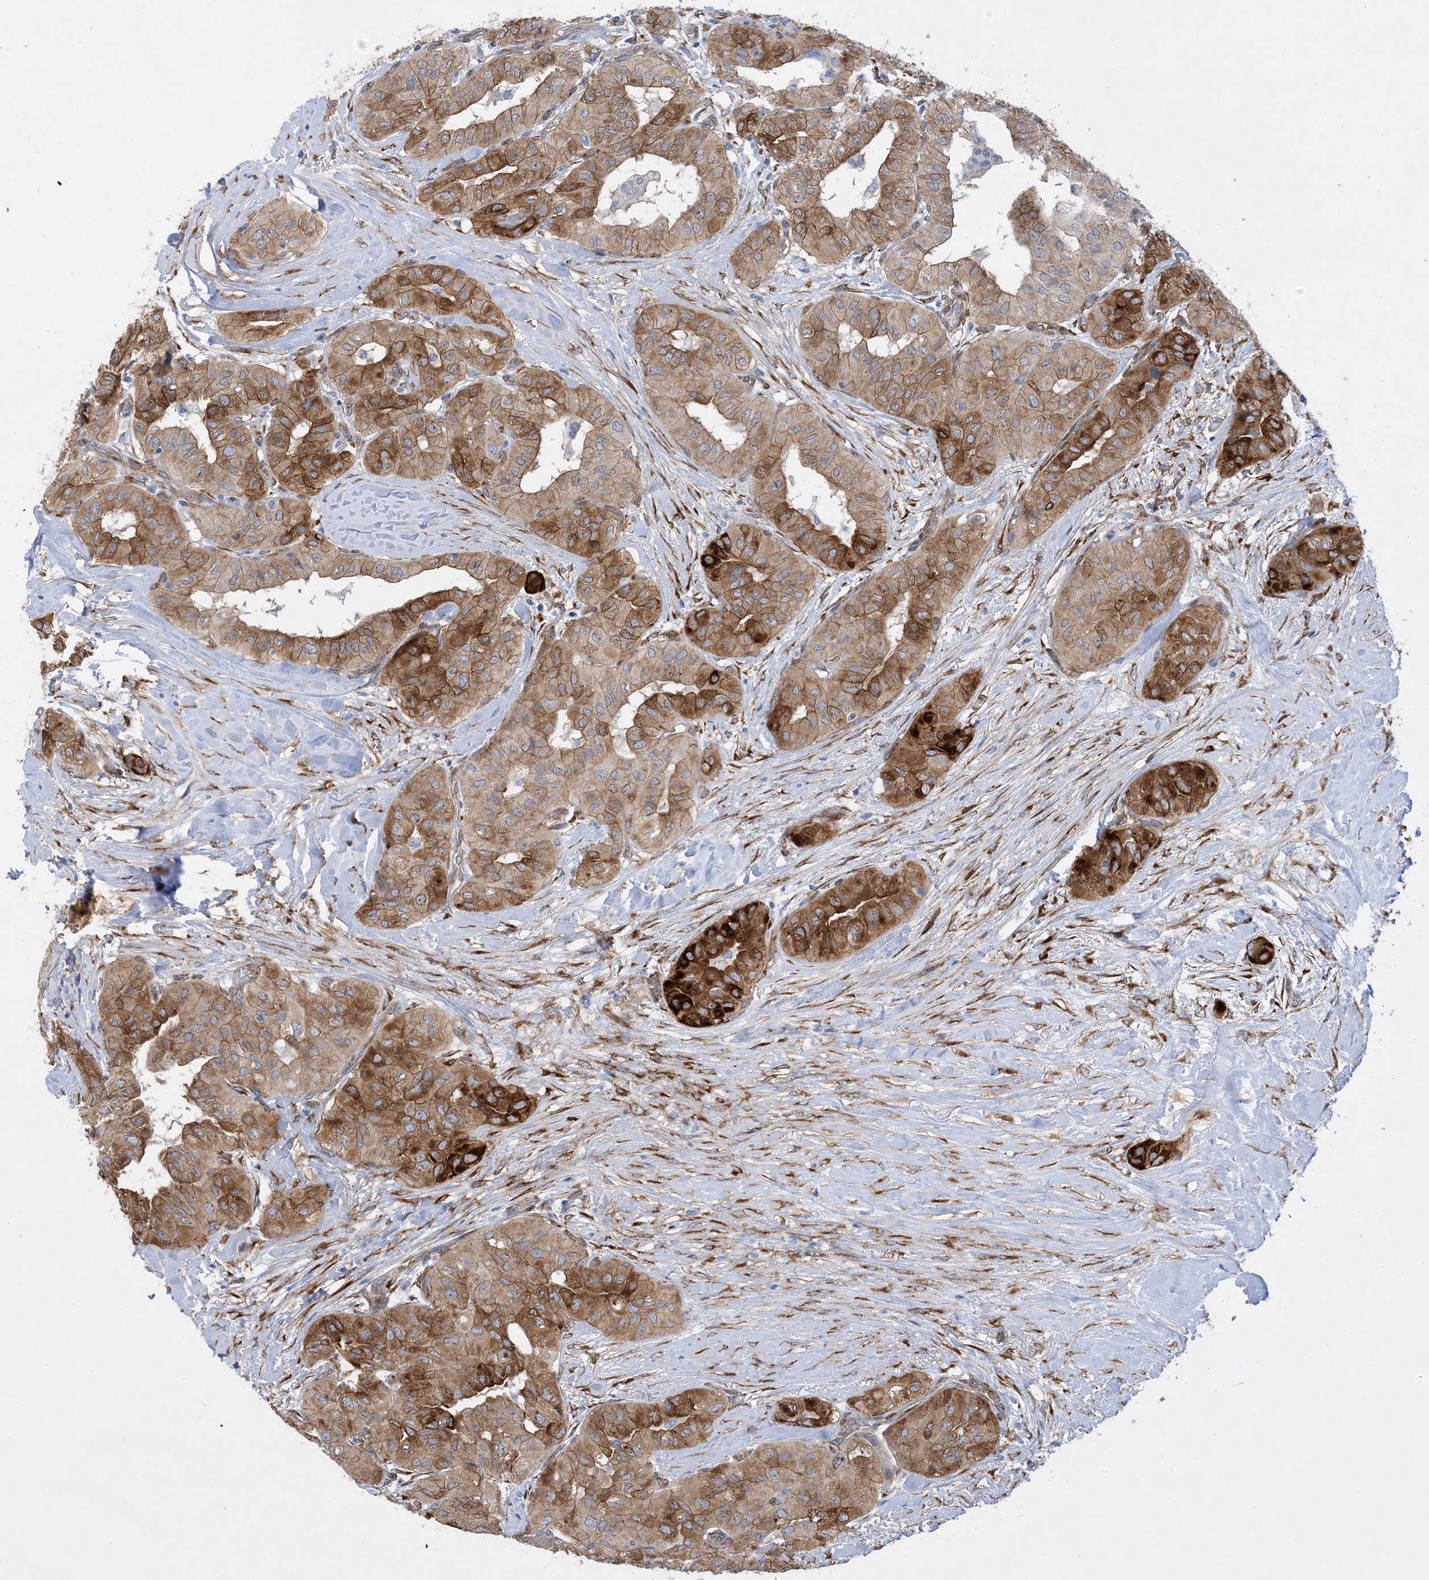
{"staining": {"intensity": "strong", "quantity": ">75%", "location": "cytoplasmic/membranous"}, "tissue": "thyroid cancer", "cell_type": "Tumor cells", "image_type": "cancer", "snomed": [{"axis": "morphology", "description": "Papillary adenocarcinoma, NOS"}, {"axis": "topography", "description": "Thyroid gland"}], "caption": "Immunohistochemistry micrograph of human thyroid cancer (papillary adenocarcinoma) stained for a protein (brown), which exhibits high levels of strong cytoplasmic/membranous positivity in approximately >75% of tumor cells.", "gene": "RBMS3", "patient": {"sex": "female", "age": 59}}